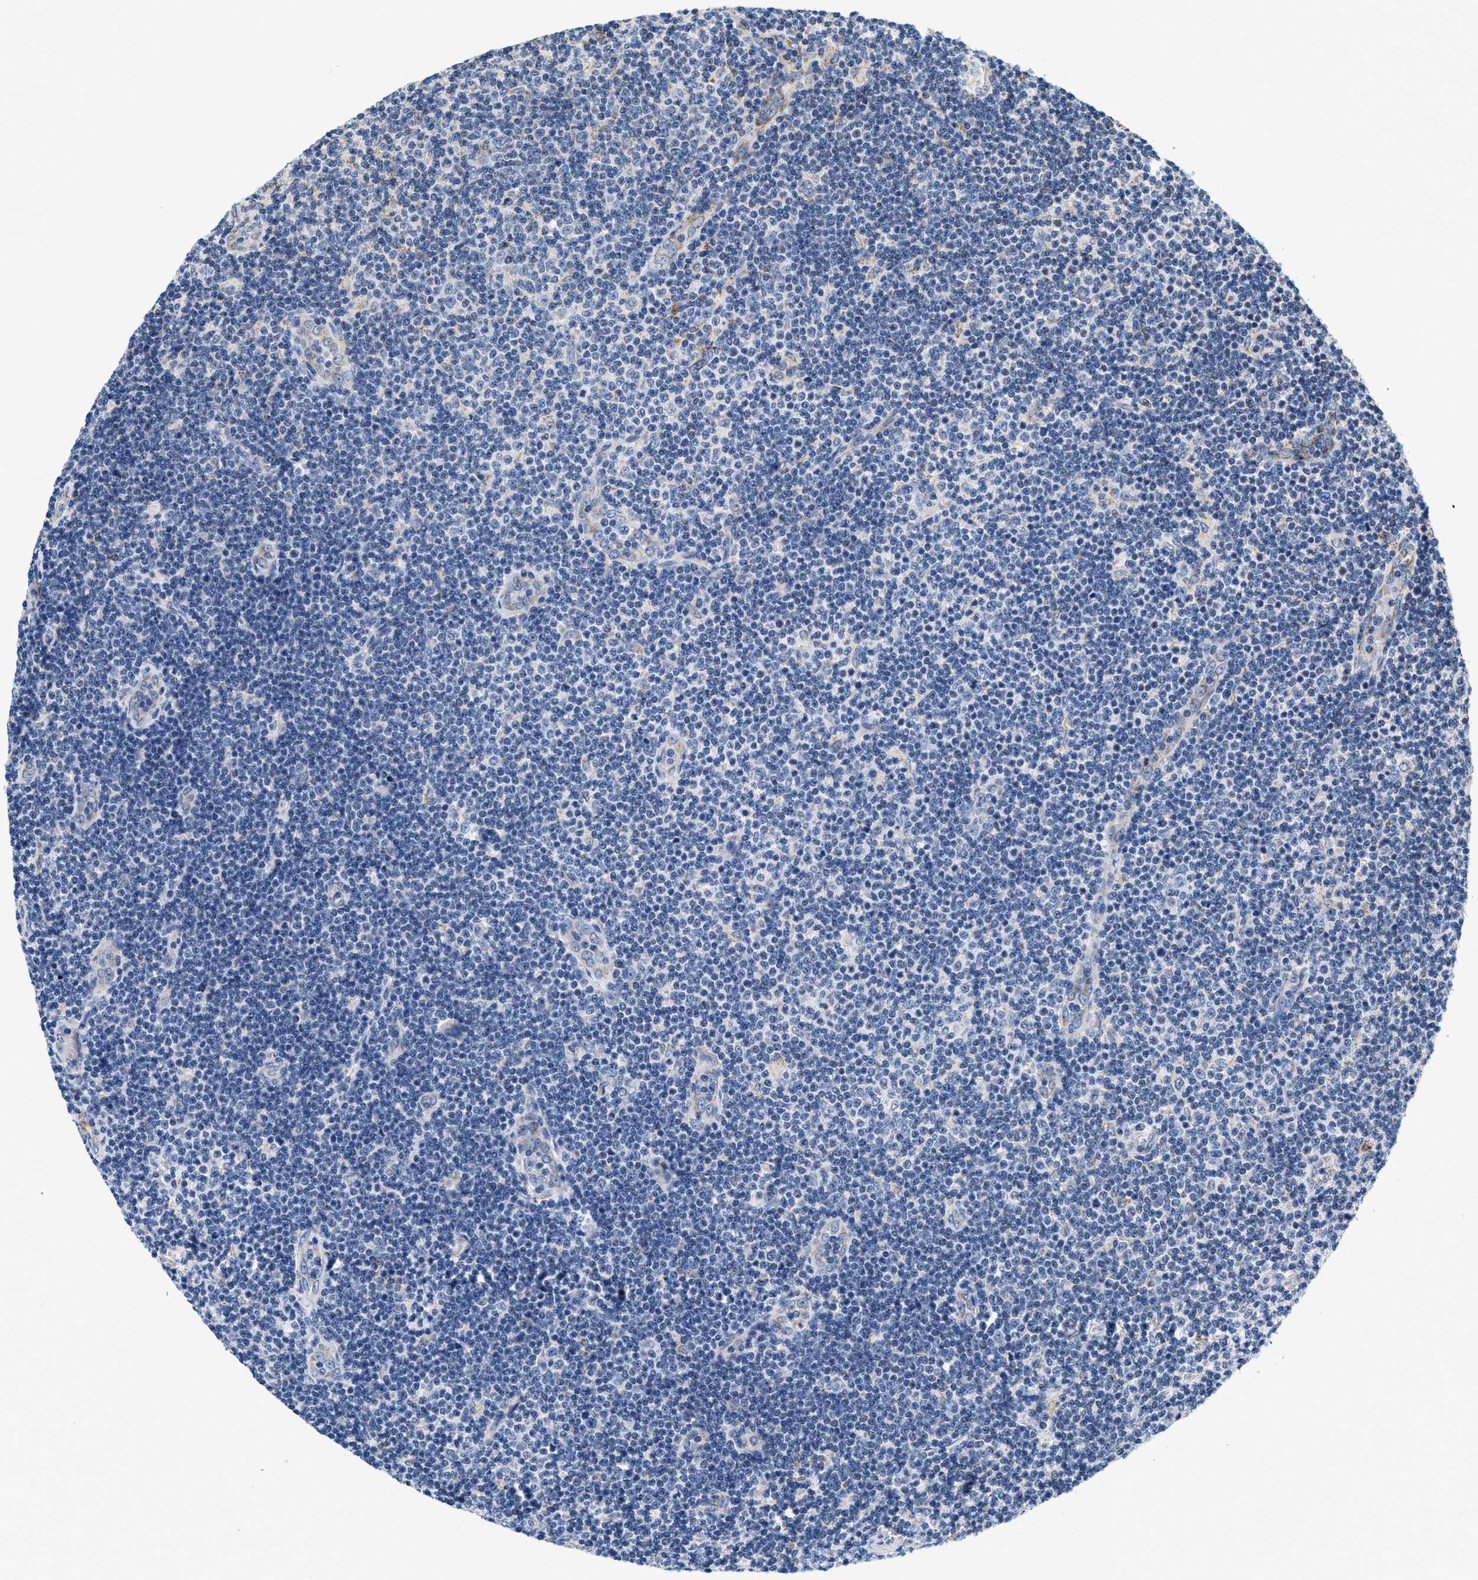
{"staining": {"intensity": "negative", "quantity": "none", "location": "none"}, "tissue": "lymphoma", "cell_type": "Tumor cells", "image_type": "cancer", "snomed": [{"axis": "morphology", "description": "Malignant lymphoma, non-Hodgkin's type, Low grade"}, {"axis": "topography", "description": "Lymph node"}], "caption": "Immunohistochemical staining of human lymphoma shows no significant positivity in tumor cells.", "gene": "KCNJ5", "patient": {"sex": "male", "age": 83}}